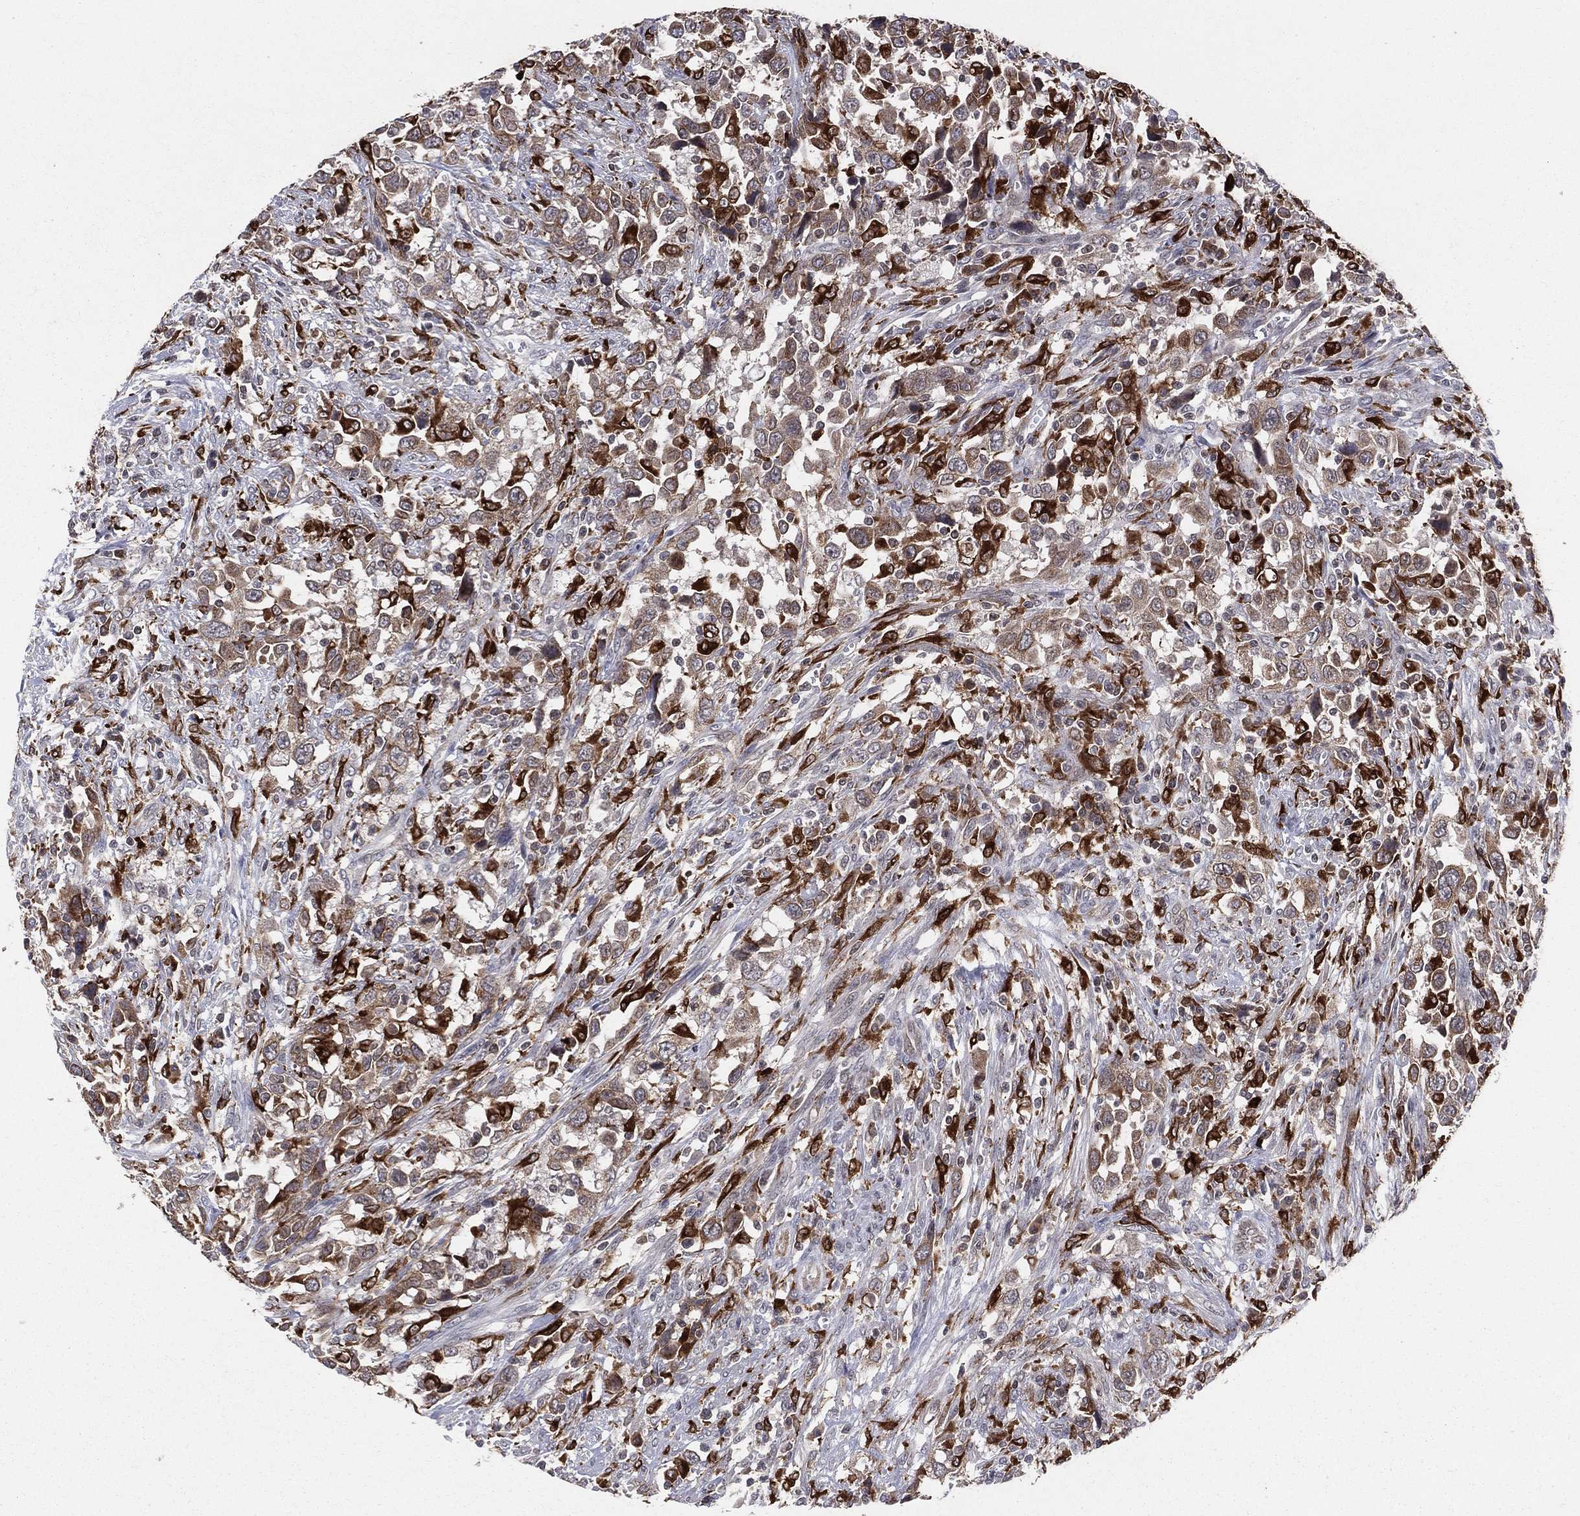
{"staining": {"intensity": "moderate", "quantity": ">75%", "location": "cytoplasmic/membranous"}, "tissue": "urothelial cancer", "cell_type": "Tumor cells", "image_type": "cancer", "snomed": [{"axis": "morphology", "description": "Urothelial carcinoma, NOS"}, {"axis": "morphology", "description": "Urothelial carcinoma, High grade"}, {"axis": "topography", "description": "Urinary bladder"}], "caption": "Urothelial cancer was stained to show a protein in brown. There is medium levels of moderate cytoplasmic/membranous positivity in about >75% of tumor cells. (DAB = brown stain, brightfield microscopy at high magnification).", "gene": "CD74", "patient": {"sex": "female", "age": 64}}